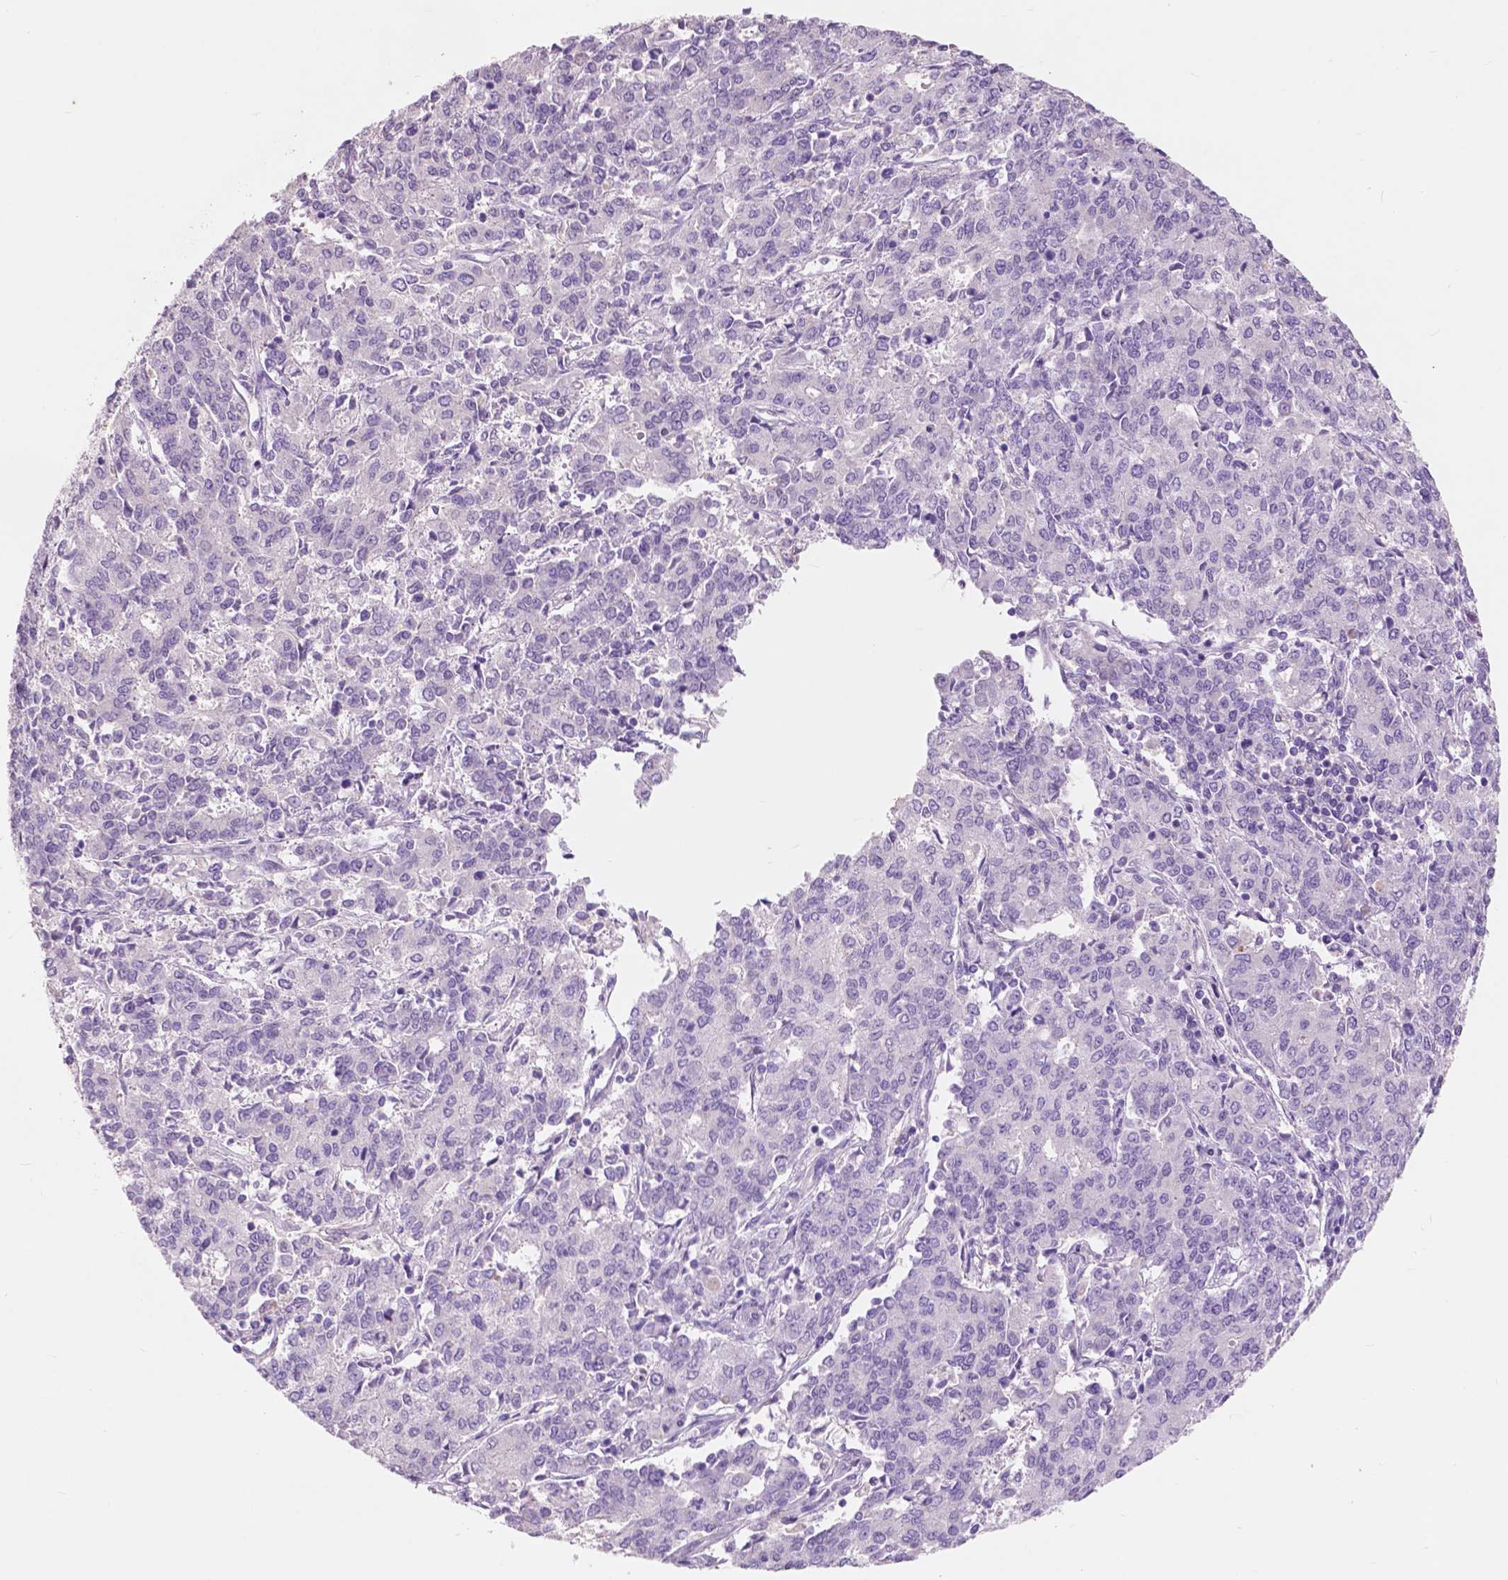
{"staining": {"intensity": "negative", "quantity": "none", "location": "none"}, "tissue": "endometrial cancer", "cell_type": "Tumor cells", "image_type": "cancer", "snomed": [{"axis": "morphology", "description": "Adenocarcinoma, NOS"}, {"axis": "topography", "description": "Endometrium"}], "caption": "High power microscopy histopathology image of an IHC photomicrograph of endometrial cancer, revealing no significant staining in tumor cells.", "gene": "CUZD1", "patient": {"sex": "female", "age": 50}}